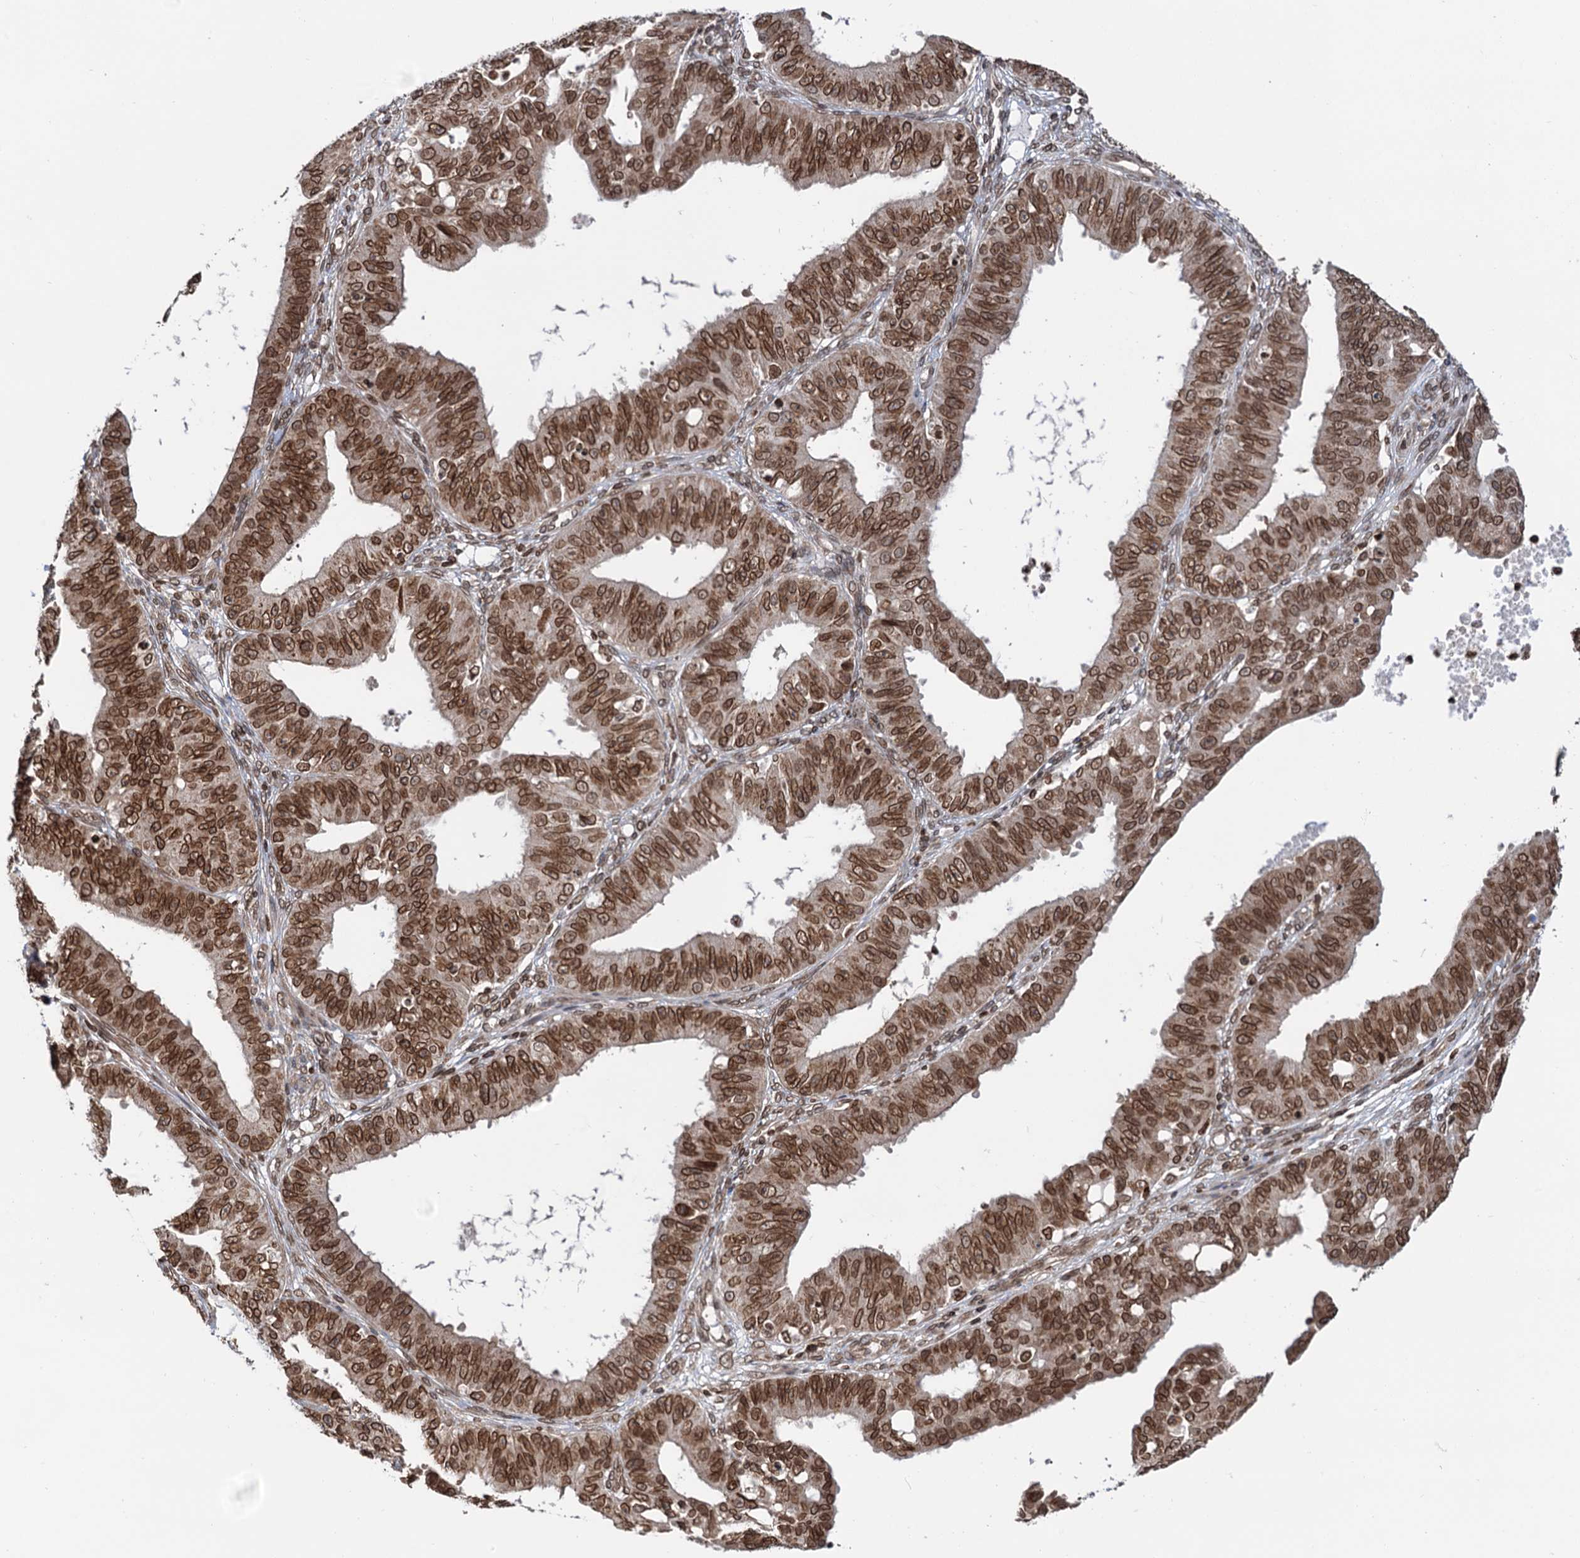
{"staining": {"intensity": "strong", "quantity": ">75%", "location": "cytoplasmic/membranous,nuclear"}, "tissue": "ovarian cancer", "cell_type": "Tumor cells", "image_type": "cancer", "snomed": [{"axis": "morphology", "description": "Carcinoma, endometroid"}, {"axis": "topography", "description": "Appendix"}, {"axis": "topography", "description": "Ovary"}], "caption": "High-magnification brightfield microscopy of ovarian cancer stained with DAB (3,3'-diaminobenzidine) (brown) and counterstained with hematoxylin (blue). tumor cells exhibit strong cytoplasmic/membranous and nuclear positivity is seen in about>75% of cells.", "gene": "ZC3H13", "patient": {"sex": "female", "age": 42}}